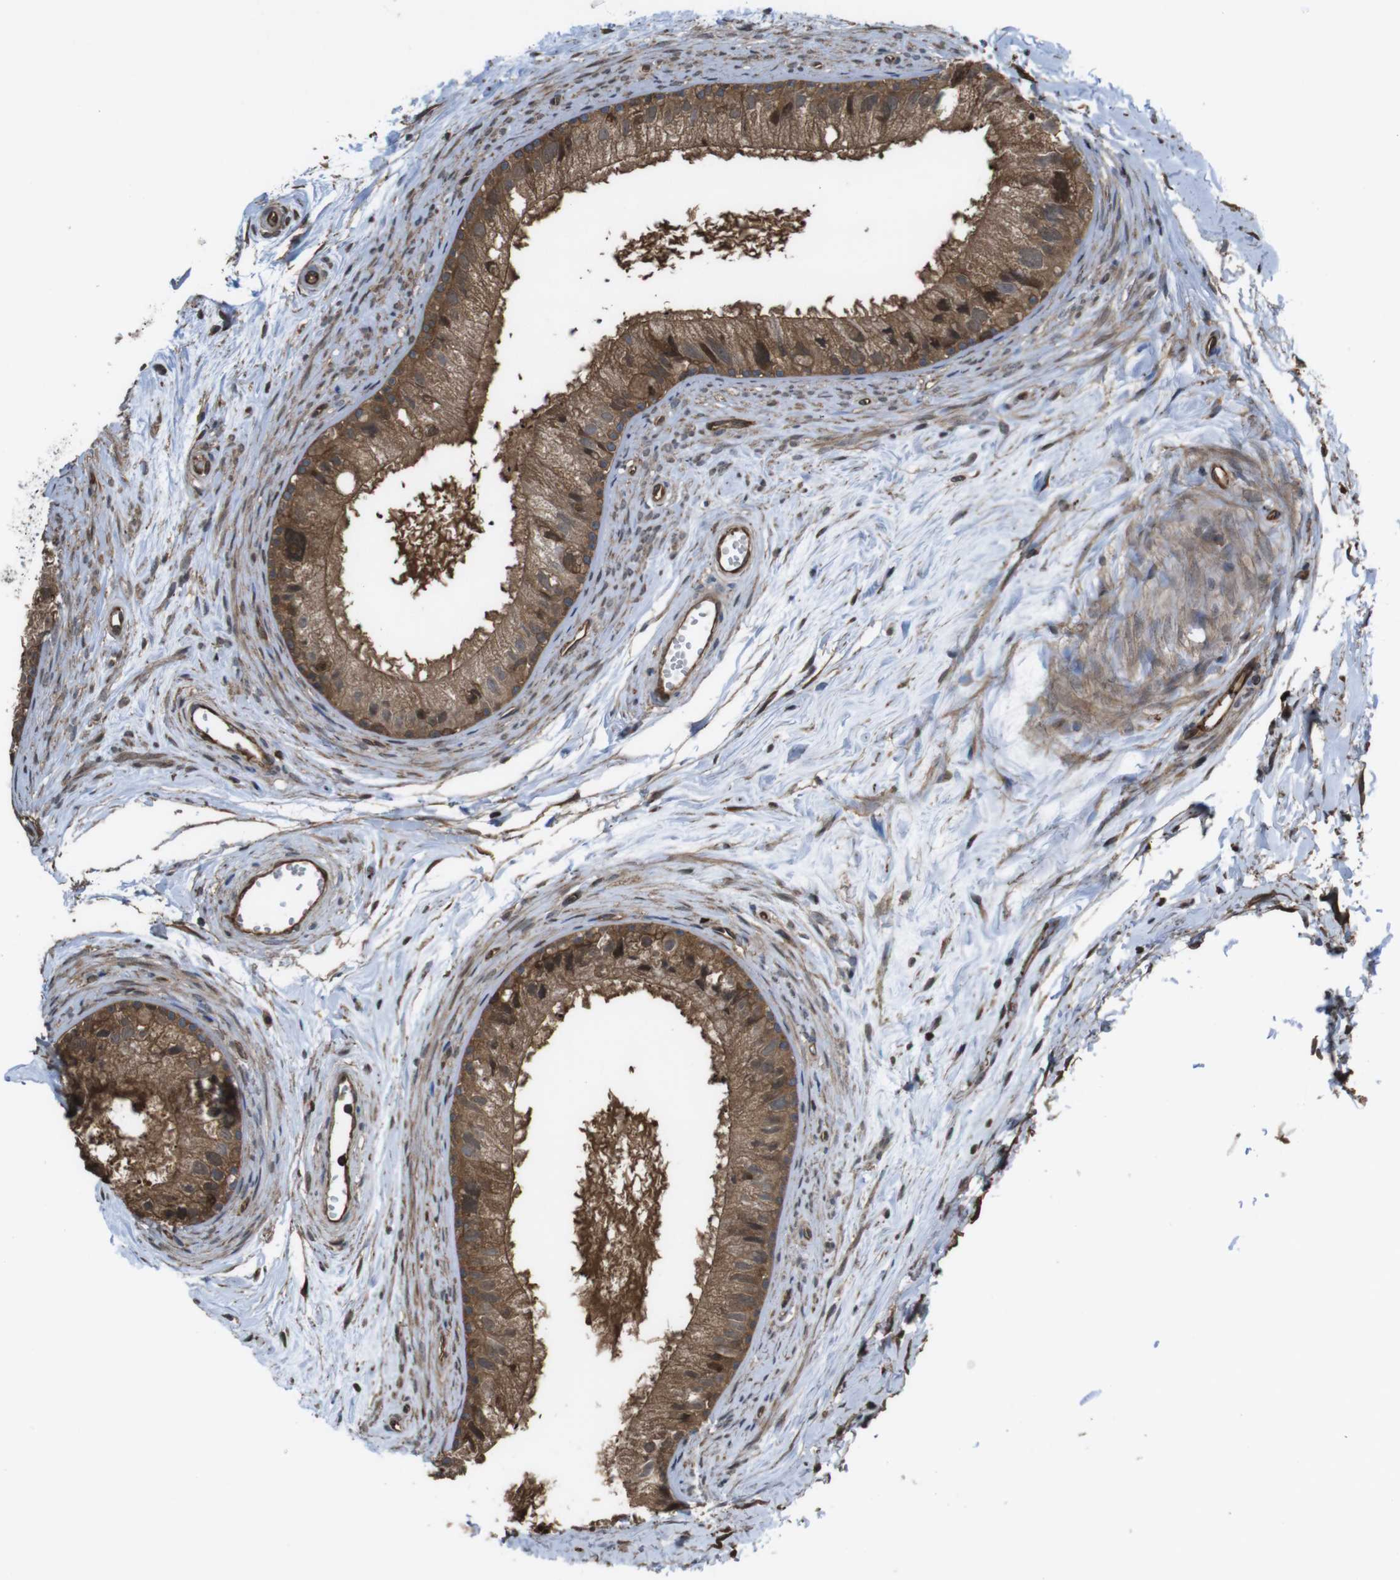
{"staining": {"intensity": "moderate", "quantity": ">75%", "location": "cytoplasmic/membranous"}, "tissue": "epididymis", "cell_type": "Glandular cells", "image_type": "normal", "snomed": [{"axis": "morphology", "description": "Normal tissue, NOS"}, {"axis": "topography", "description": "Epididymis"}], "caption": "The histopathology image displays immunohistochemical staining of unremarkable epididymis. There is moderate cytoplasmic/membranous staining is identified in about >75% of glandular cells.", "gene": "ARHGDIA", "patient": {"sex": "male", "age": 56}}